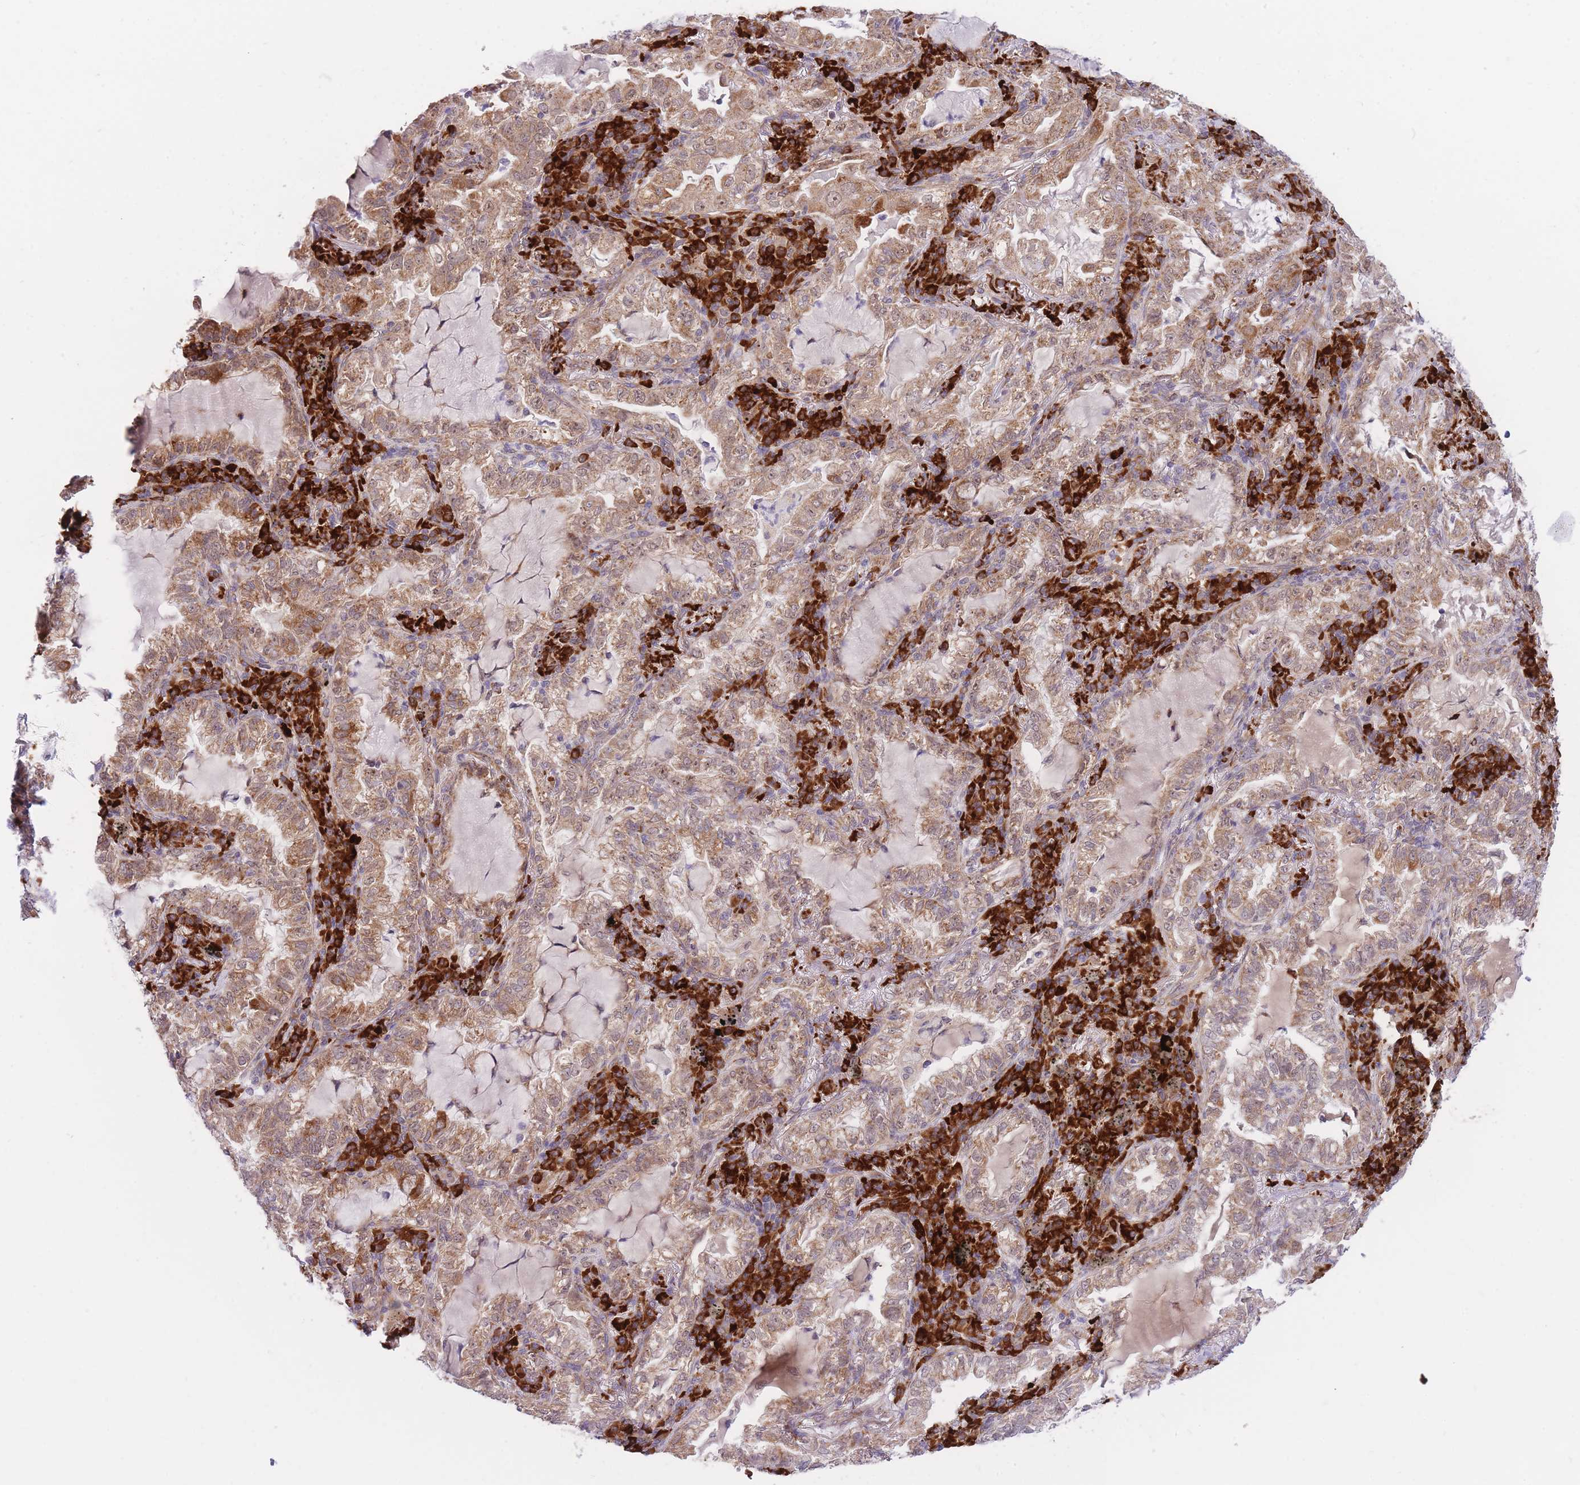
{"staining": {"intensity": "moderate", "quantity": ">75%", "location": "cytoplasmic/membranous,nuclear"}, "tissue": "lung cancer", "cell_type": "Tumor cells", "image_type": "cancer", "snomed": [{"axis": "morphology", "description": "Adenocarcinoma, NOS"}, {"axis": "topography", "description": "Lung"}], "caption": "Immunohistochemistry (IHC) of adenocarcinoma (lung) displays medium levels of moderate cytoplasmic/membranous and nuclear positivity in approximately >75% of tumor cells. The protein of interest is shown in brown color, while the nuclei are stained blue.", "gene": "EXOSC8", "patient": {"sex": "female", "age": 73}}